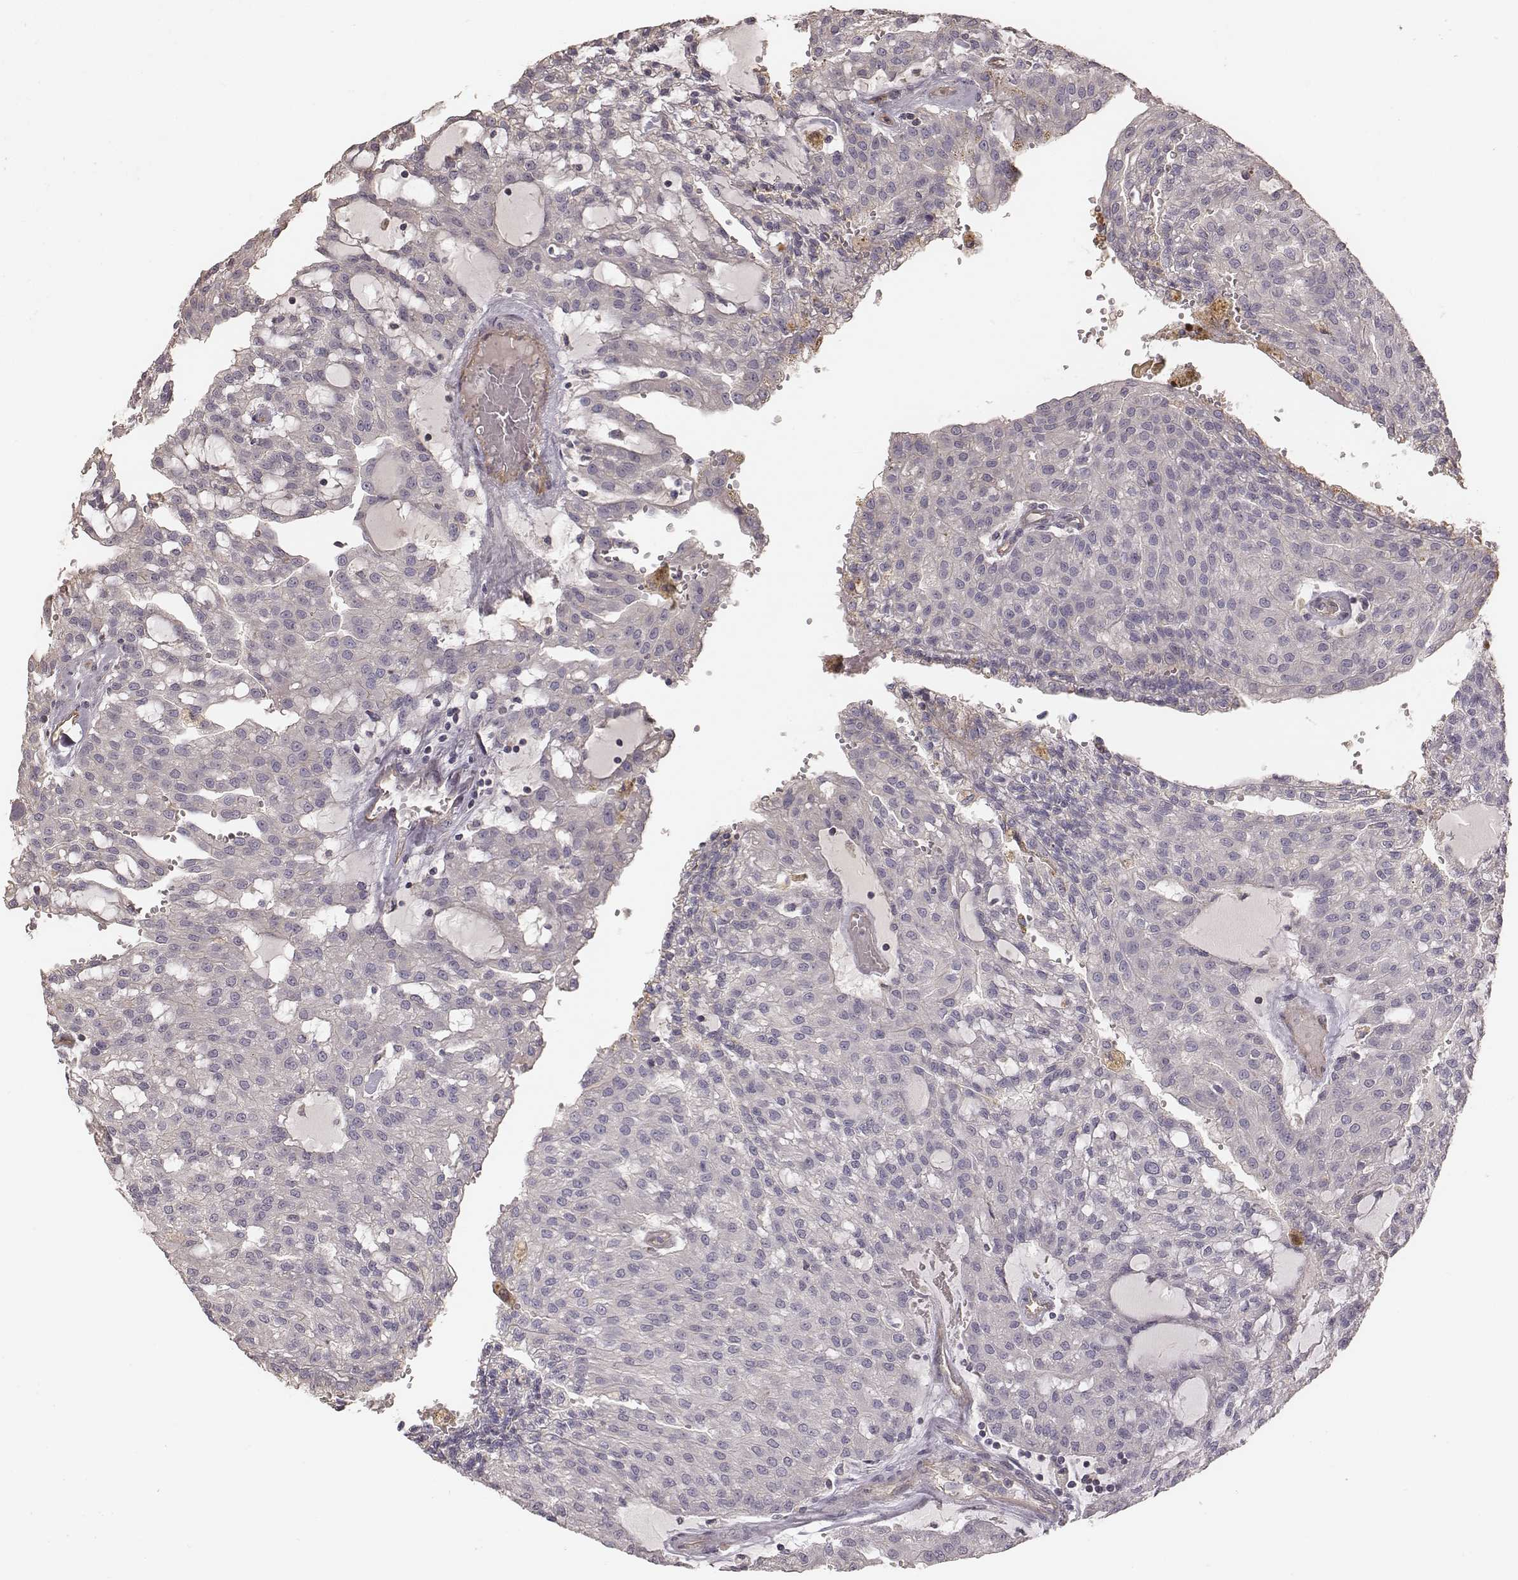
{"staining": {"intensity": "negative", "quantity": "none", "location": "none"}, "tissue": "renal cancer", "cell_type": "Tumor cells", "image_type": "cancer", "snomed": [{"axis": "morphology", "description": "Adenocarcinoma, NOS"}, {"axis": "topography", "description": "Kidney"}], "caption": "Immunohistochemical staining of human adenocarcinoma (renal) displays no significant positivity in tumor cells. Nuclei are stained in blue.", "gene": "OTOGL", "patient": {"sex": "male", "age": 63}}